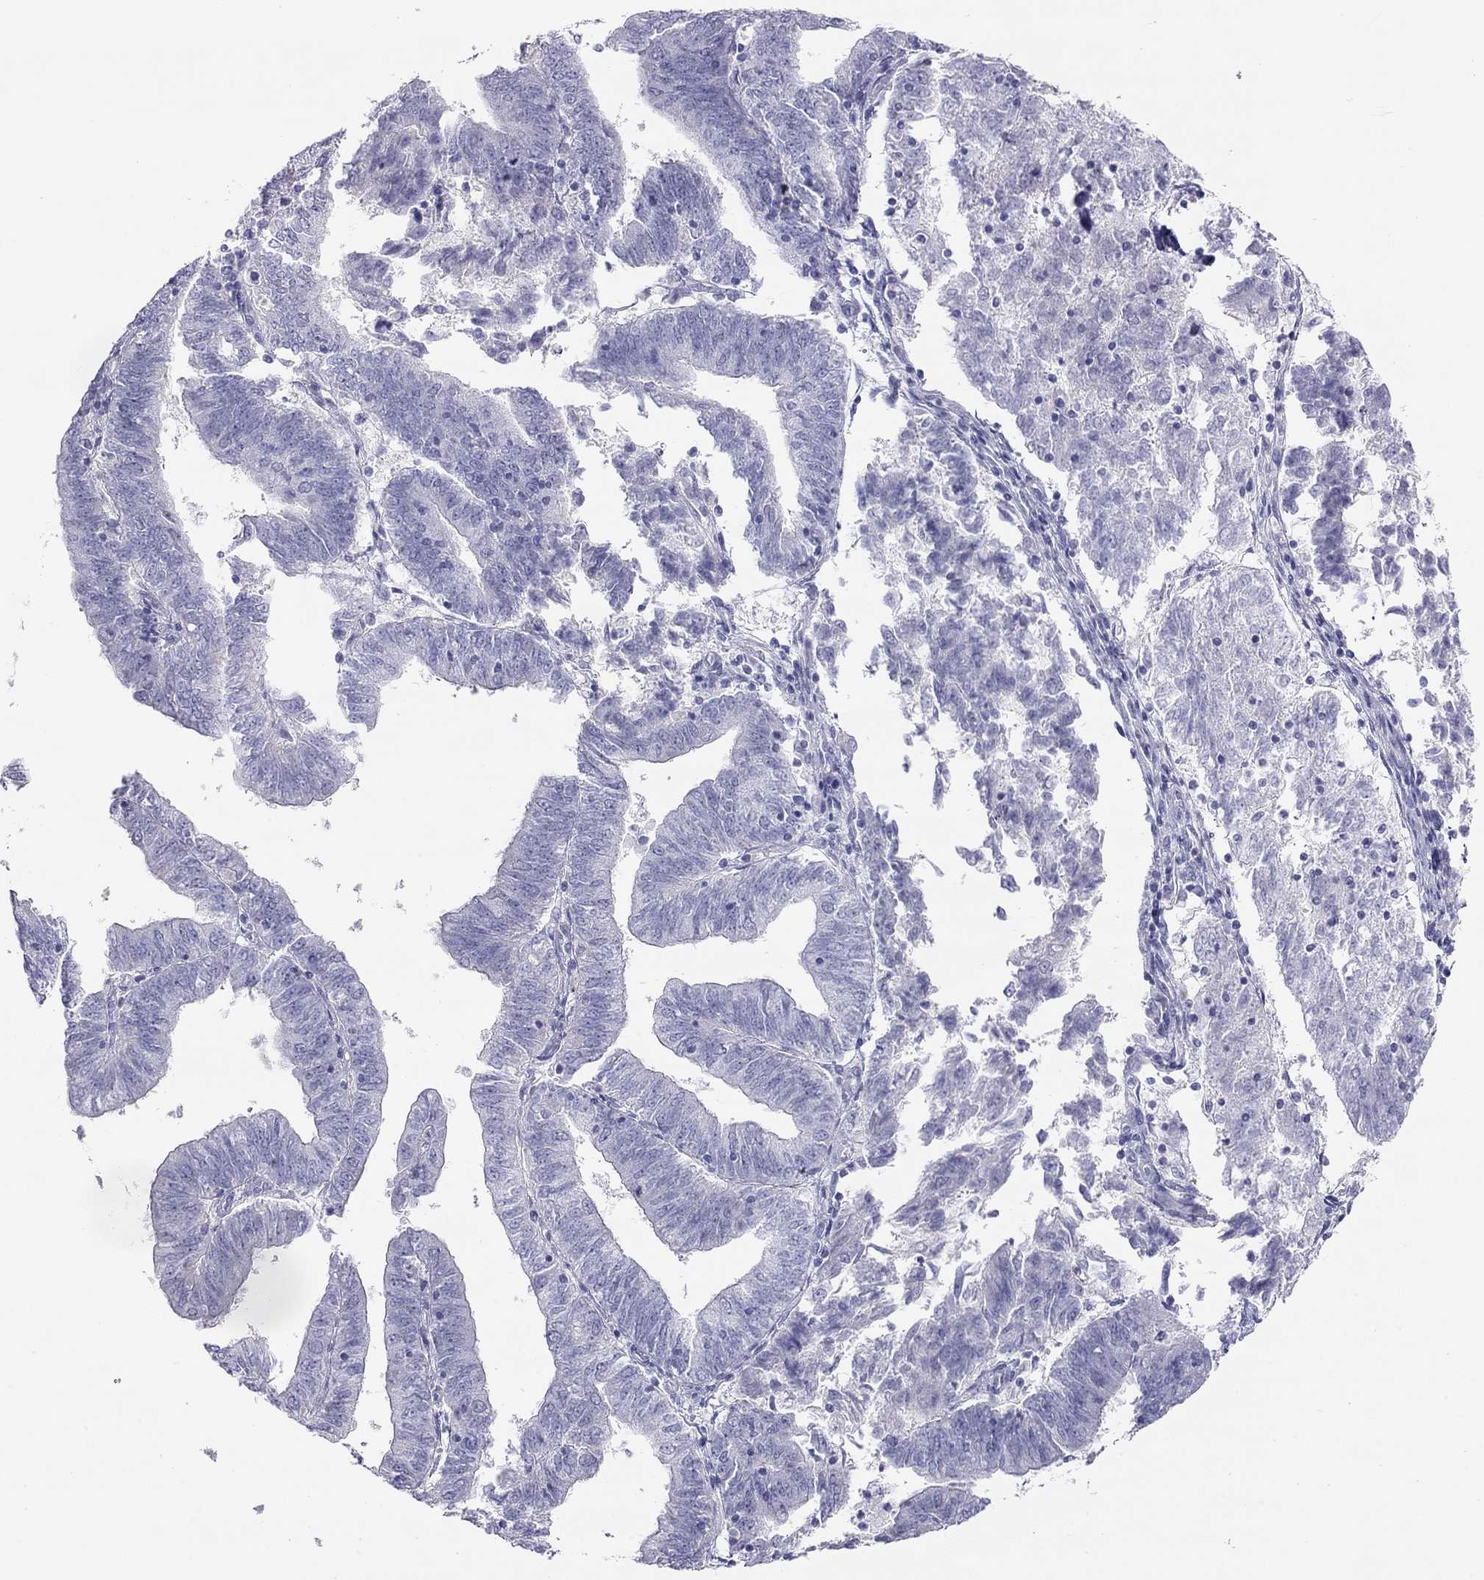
{"staining": {"intensity": "negative", "quantity": "none", "location": "none"}, "tissue": "endometrial cancer", "cell_type": "Tumor cells", "image_type": "cancer", "snomed": [{"axis": "morphology", "description": "Adenocarcinoma, NOS"}, {"axis": "topography", "description": "Endometrium"}], "caption": "Histopathology image shows no protein expression in tumor cells of adenocarcinoma (endometrial) tissue.", "gene": "KCNV2", "patient": {"sex": "female", "age": 82}}